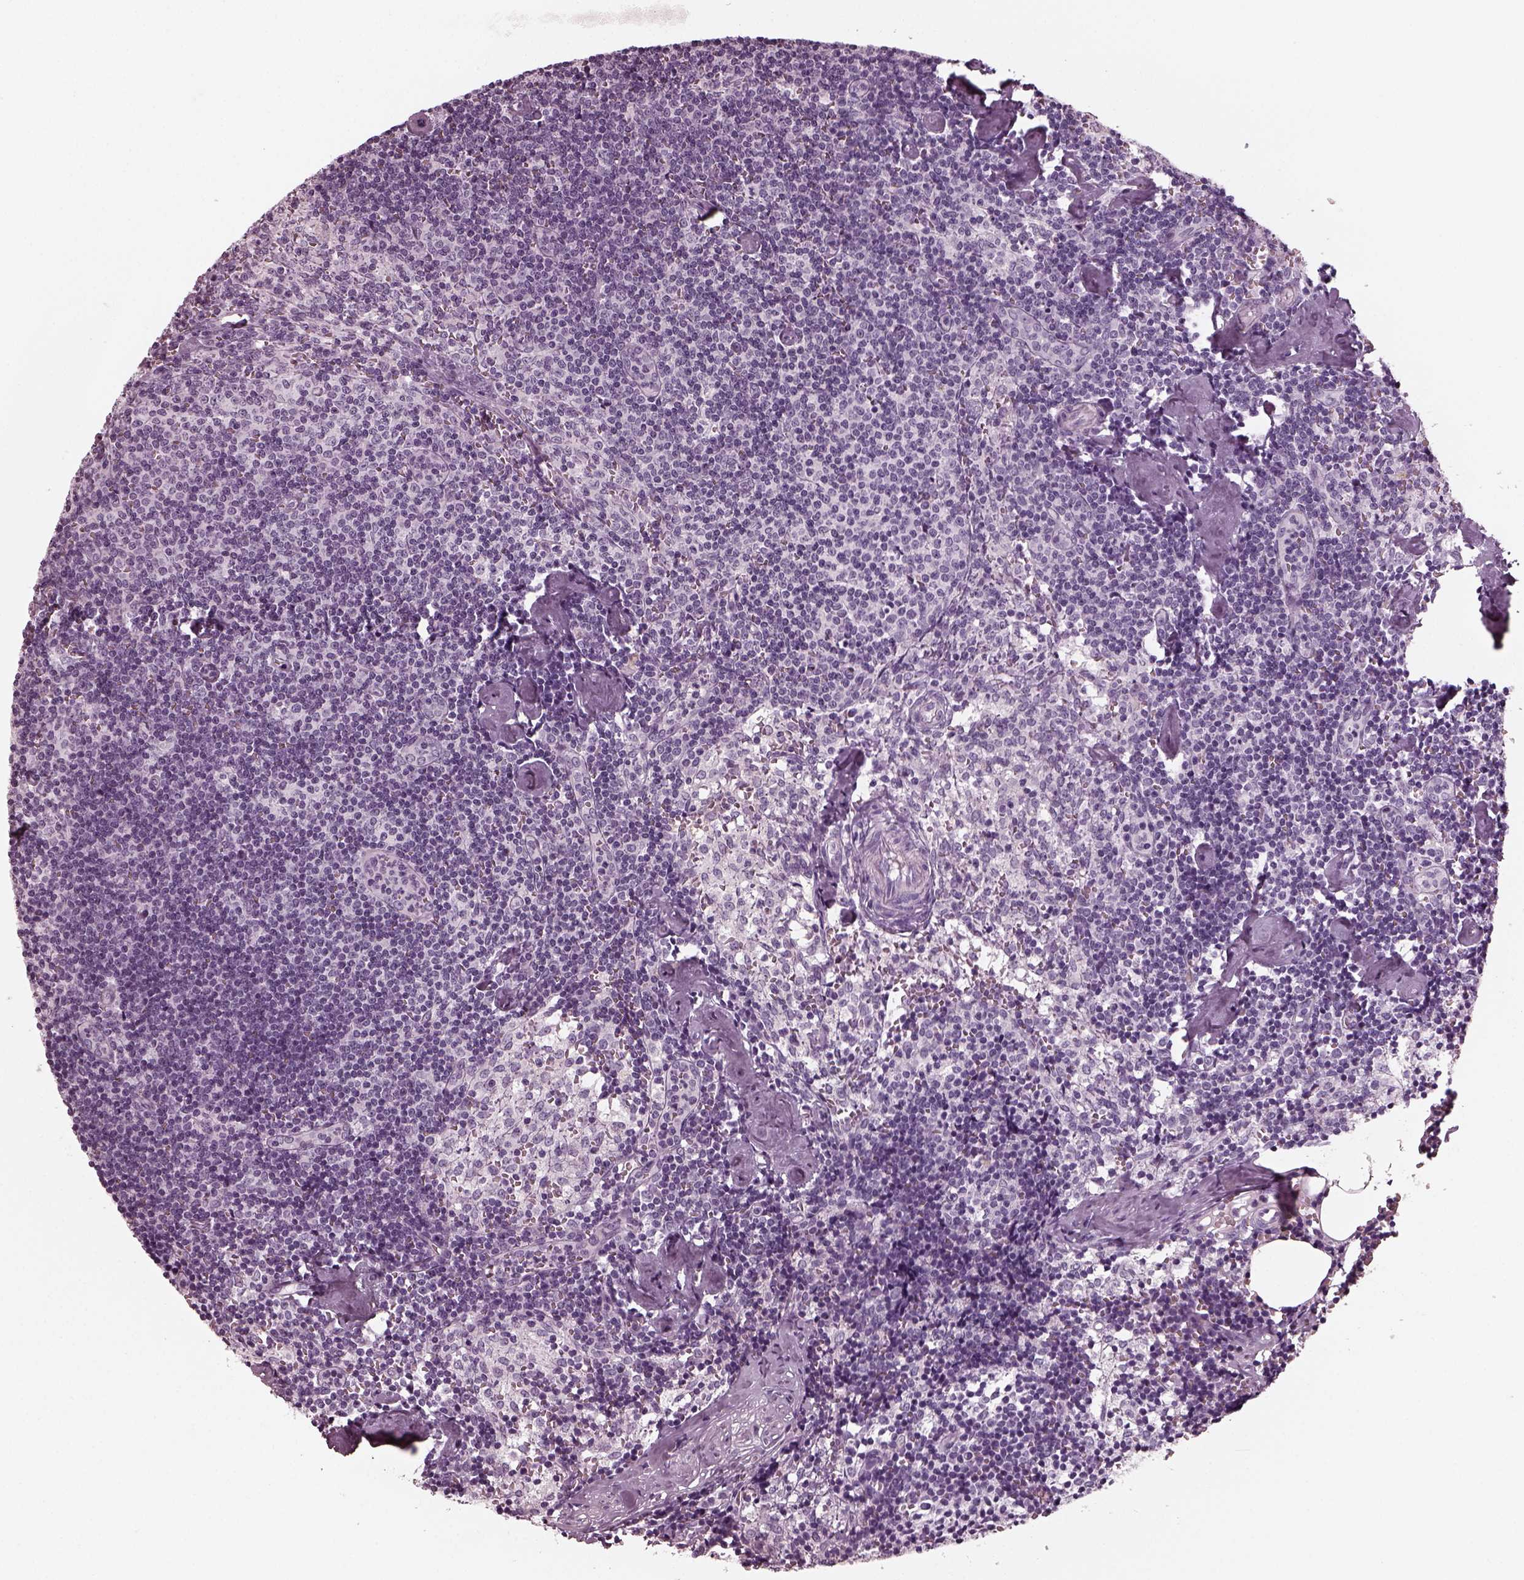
{"staining": {"intensity": "negative", "quantity": "none", "location": "none"}, "tissue": "lymph node", "cell_type": "Germinal center cells", "image_type": "normal", "snomed": [{"axis": "morphology", "description": "Normal tissue, NOS"}, {"axis": "topography", "description": "Lymph node"}], "caption": "The IHC micrograph has no significant positivity in germinal center cells of lymph node.", "gene": "RCVRN", "patient": {"sex": "female", "age": 50}}